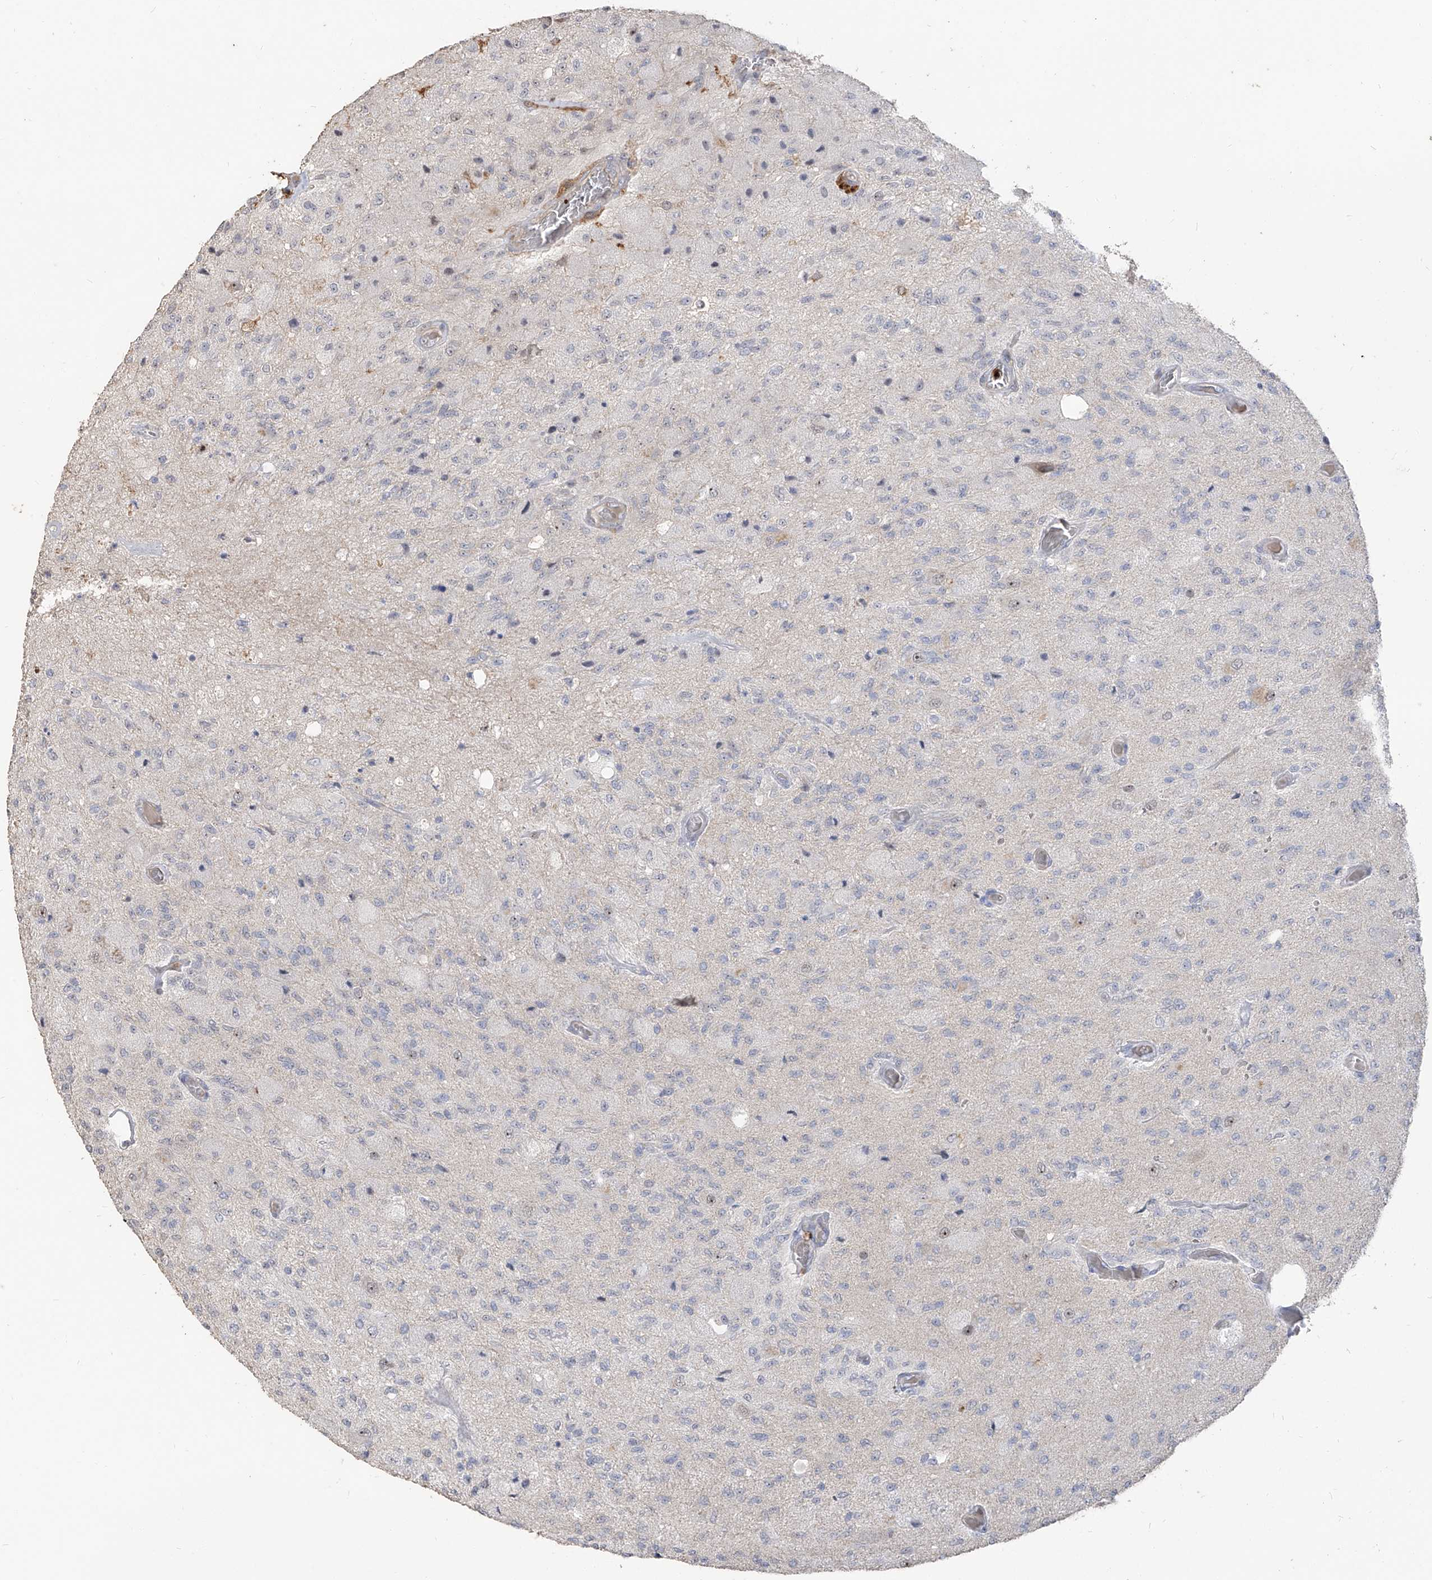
{"staining": {"intensity": "negative", "quantity": "none", "location": "none"}, "tissue": "glioma", "cell_type": "Tumor cells", "image_type": "cancer", "snomed": [{"axis": "morphology", "description": "Normal tissue, NOS"}, {"axis": "morphology", "description": "Glioma, malignant, High grade"}, {"axis": "topography", "description": "Cerebral cortex"}], "caption": "A high-resolution histopathology image shows immunohistochemistry (IHC) staining of glioma, which displays no significant positivity in tumor cells.", "gene": "ZNF227", "patient": {"sex": "male", "age": 77}}